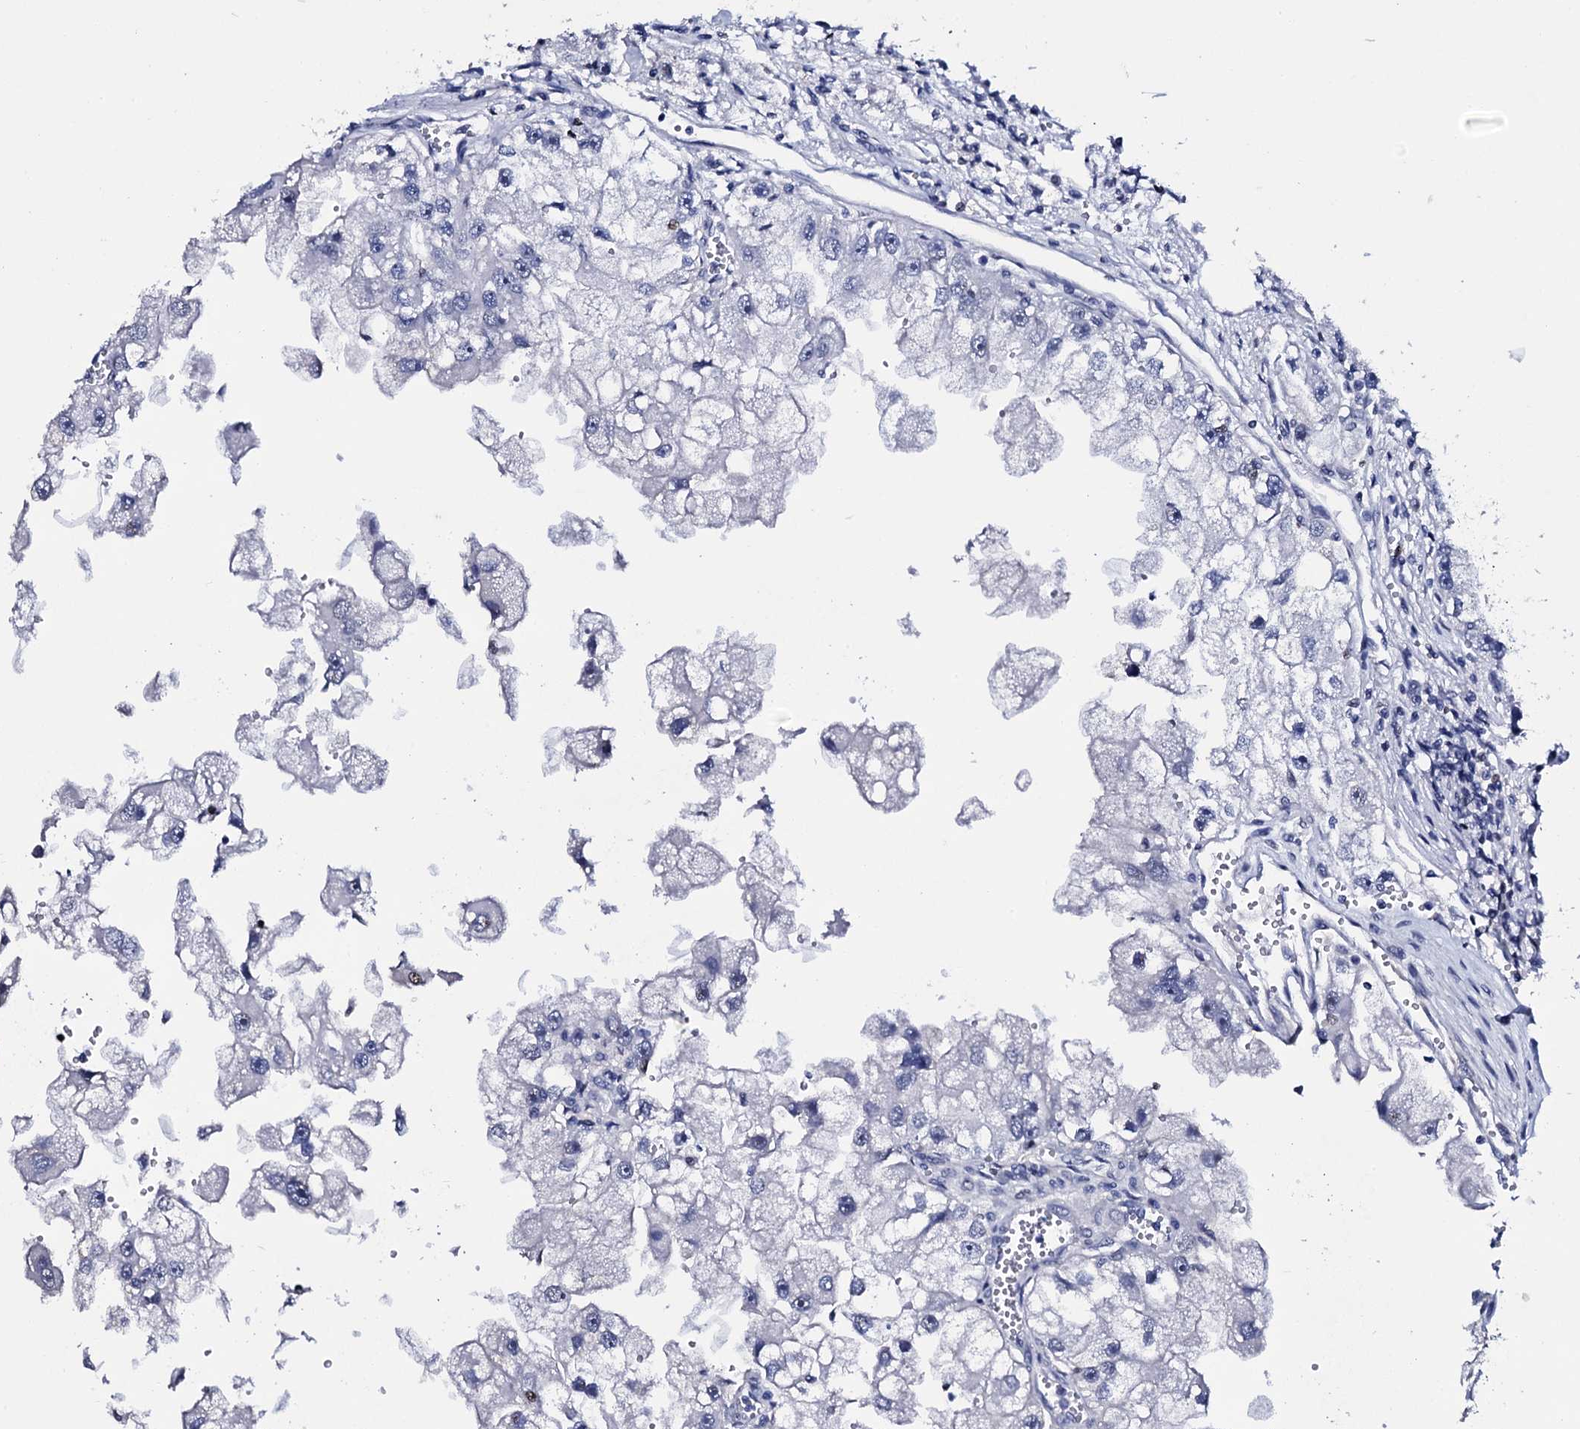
{"staining": {"intensity": "negative", "quantity": "none", "location": "none"}, "tissue": "renal cancer", "cell_type": "Tumor cells", "image_type": "cancer", "snomed": [{"axis": "morphology", "description": "Adenocarcinoma, NOS"}, {"axis": "topography", "description": "Kidney"}], "caption": "IHC histopathology image of human renal adenocarcinoma stained for a protein (brown), which shows no positivity in tumor cells.", "gene": "NPM2", "patient": {"sex": "male", "age": 63}}